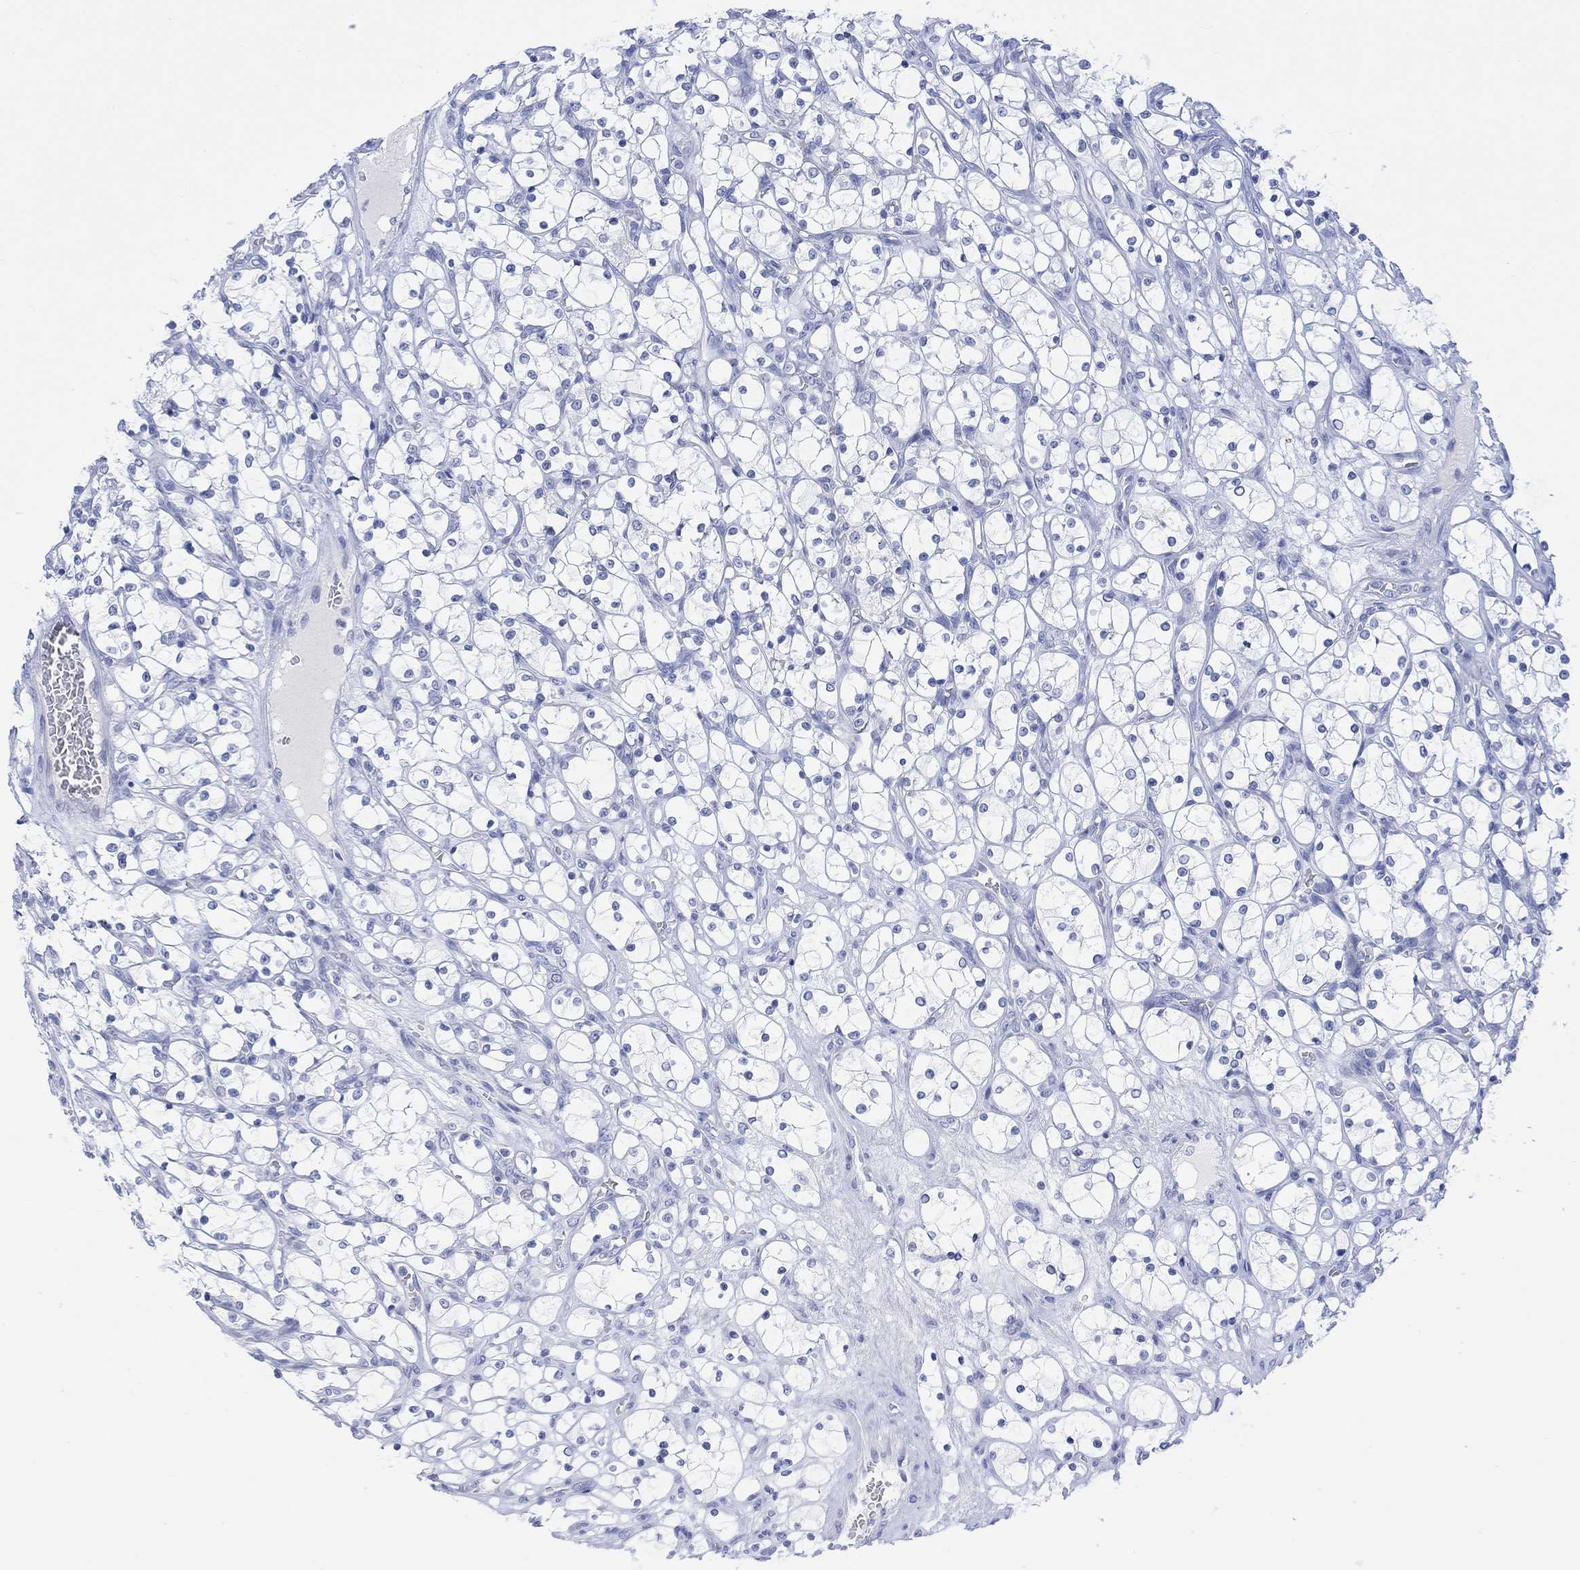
{"staining": {"intensity": "negative", "quantity": "none", "location": "none"}, "tissue": "renal cancer", "cell_type": "Tumor cells", "image_type": "cancer", "snomed": [{"axis": "morphology", "description": "Adenocarcinoma, NOS"}, {"axis": "topography", "description": "Kidney"}], "caption": "Immunohistochemistry (IHC) photomicrograph of human renal cancer stained for a protein (brown), which displays no expression in tumor cells.", "gene": "CALCA", "patient": {"sex": "female", "age": 69}}